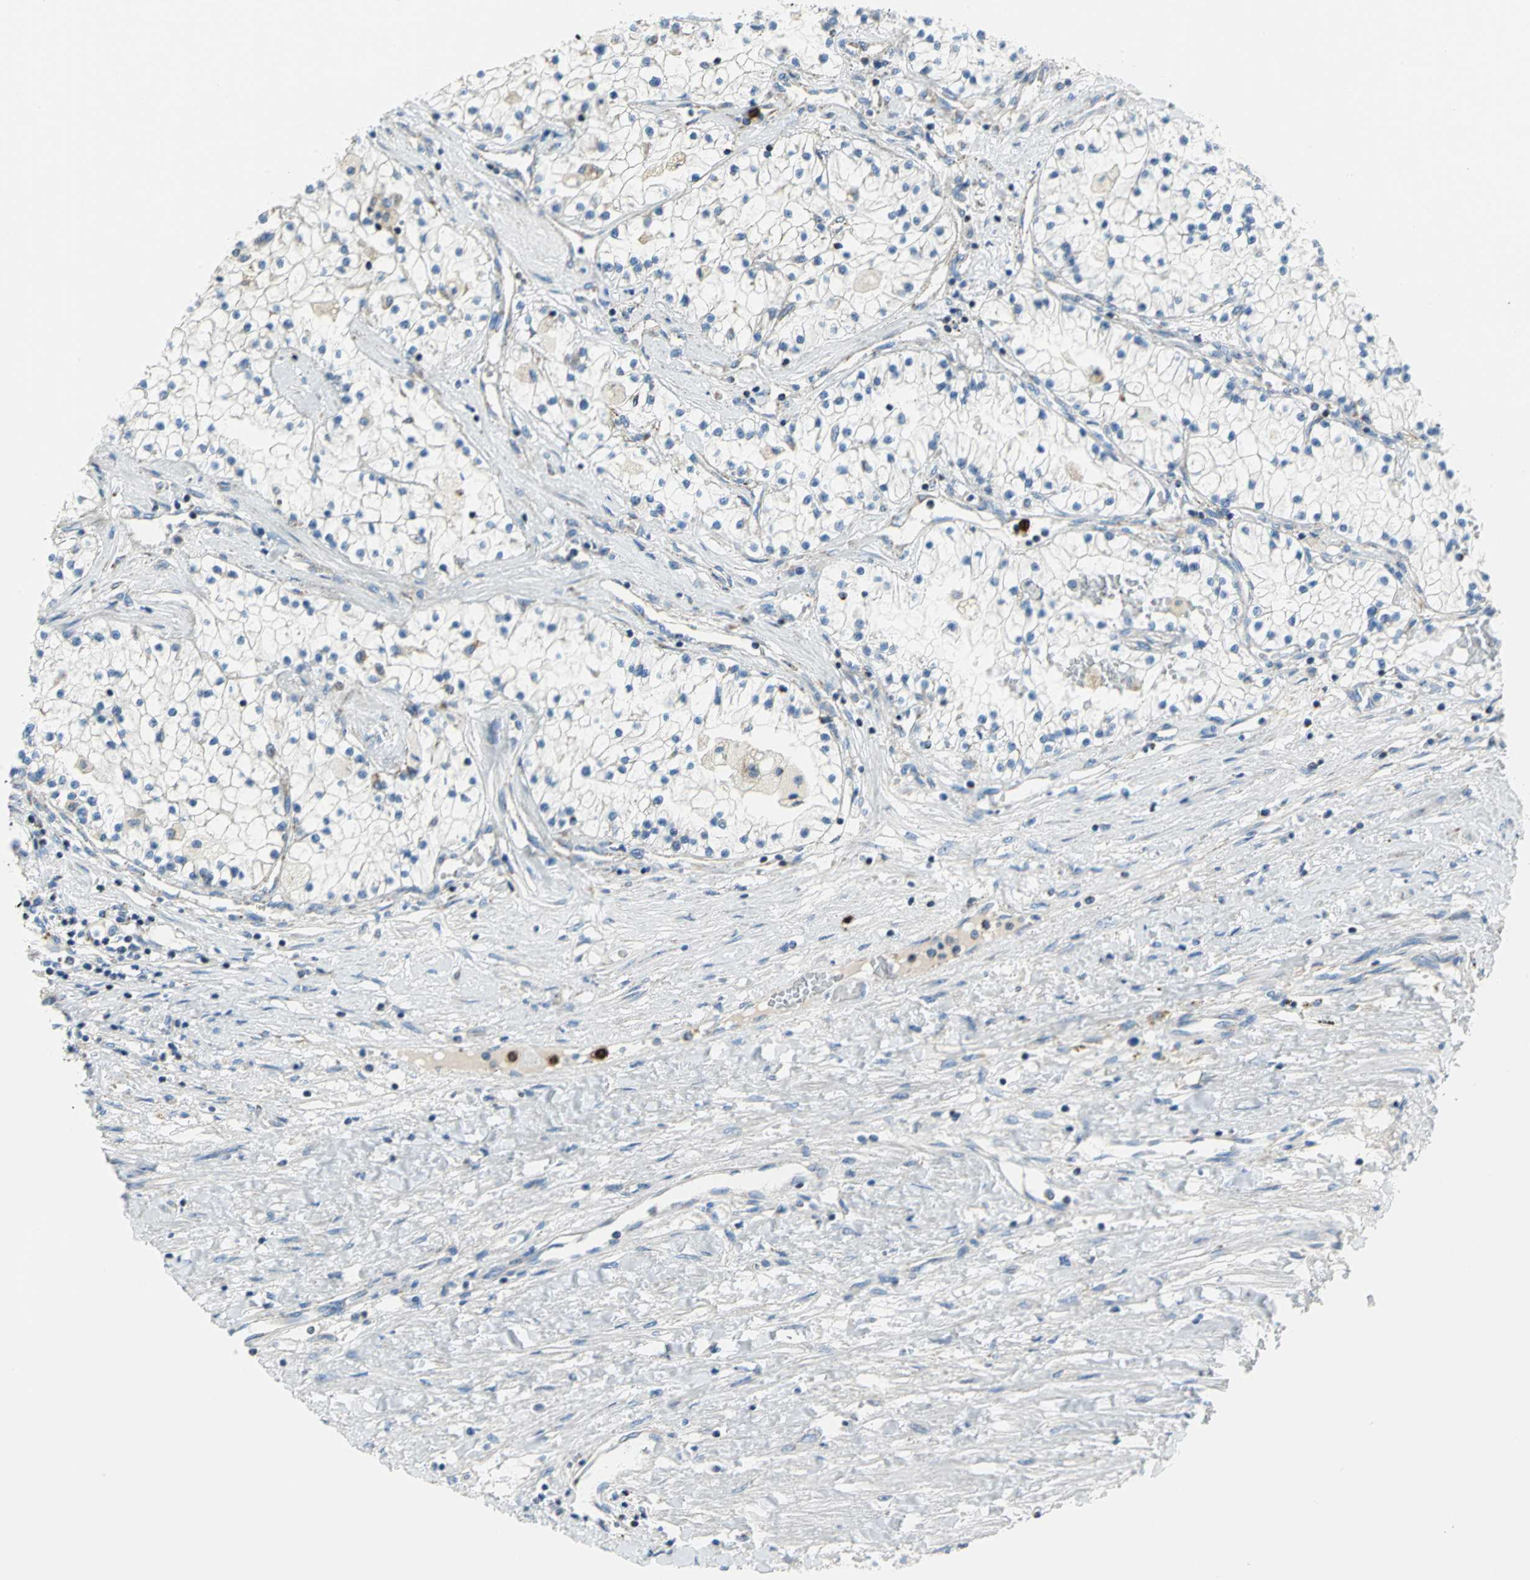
{"staining": {"intensity": "negative", "quantity": "none", "location": "none"}, "tissue": "renal cancer", "cell_type": "Tumor cells", "image_type": "cancer", "snomed": [{"axis": "morphology", "description": "Adenocarcinoma, NOS"}, {"axis": "topography", "description": "Kidney"}], "caption": "IHC image of human renal cancer stained for a protein (brown), which reveals no expression in tumor cells.", "gene": "ALOX15", "patient": {"sex": "male", "age": 68}}